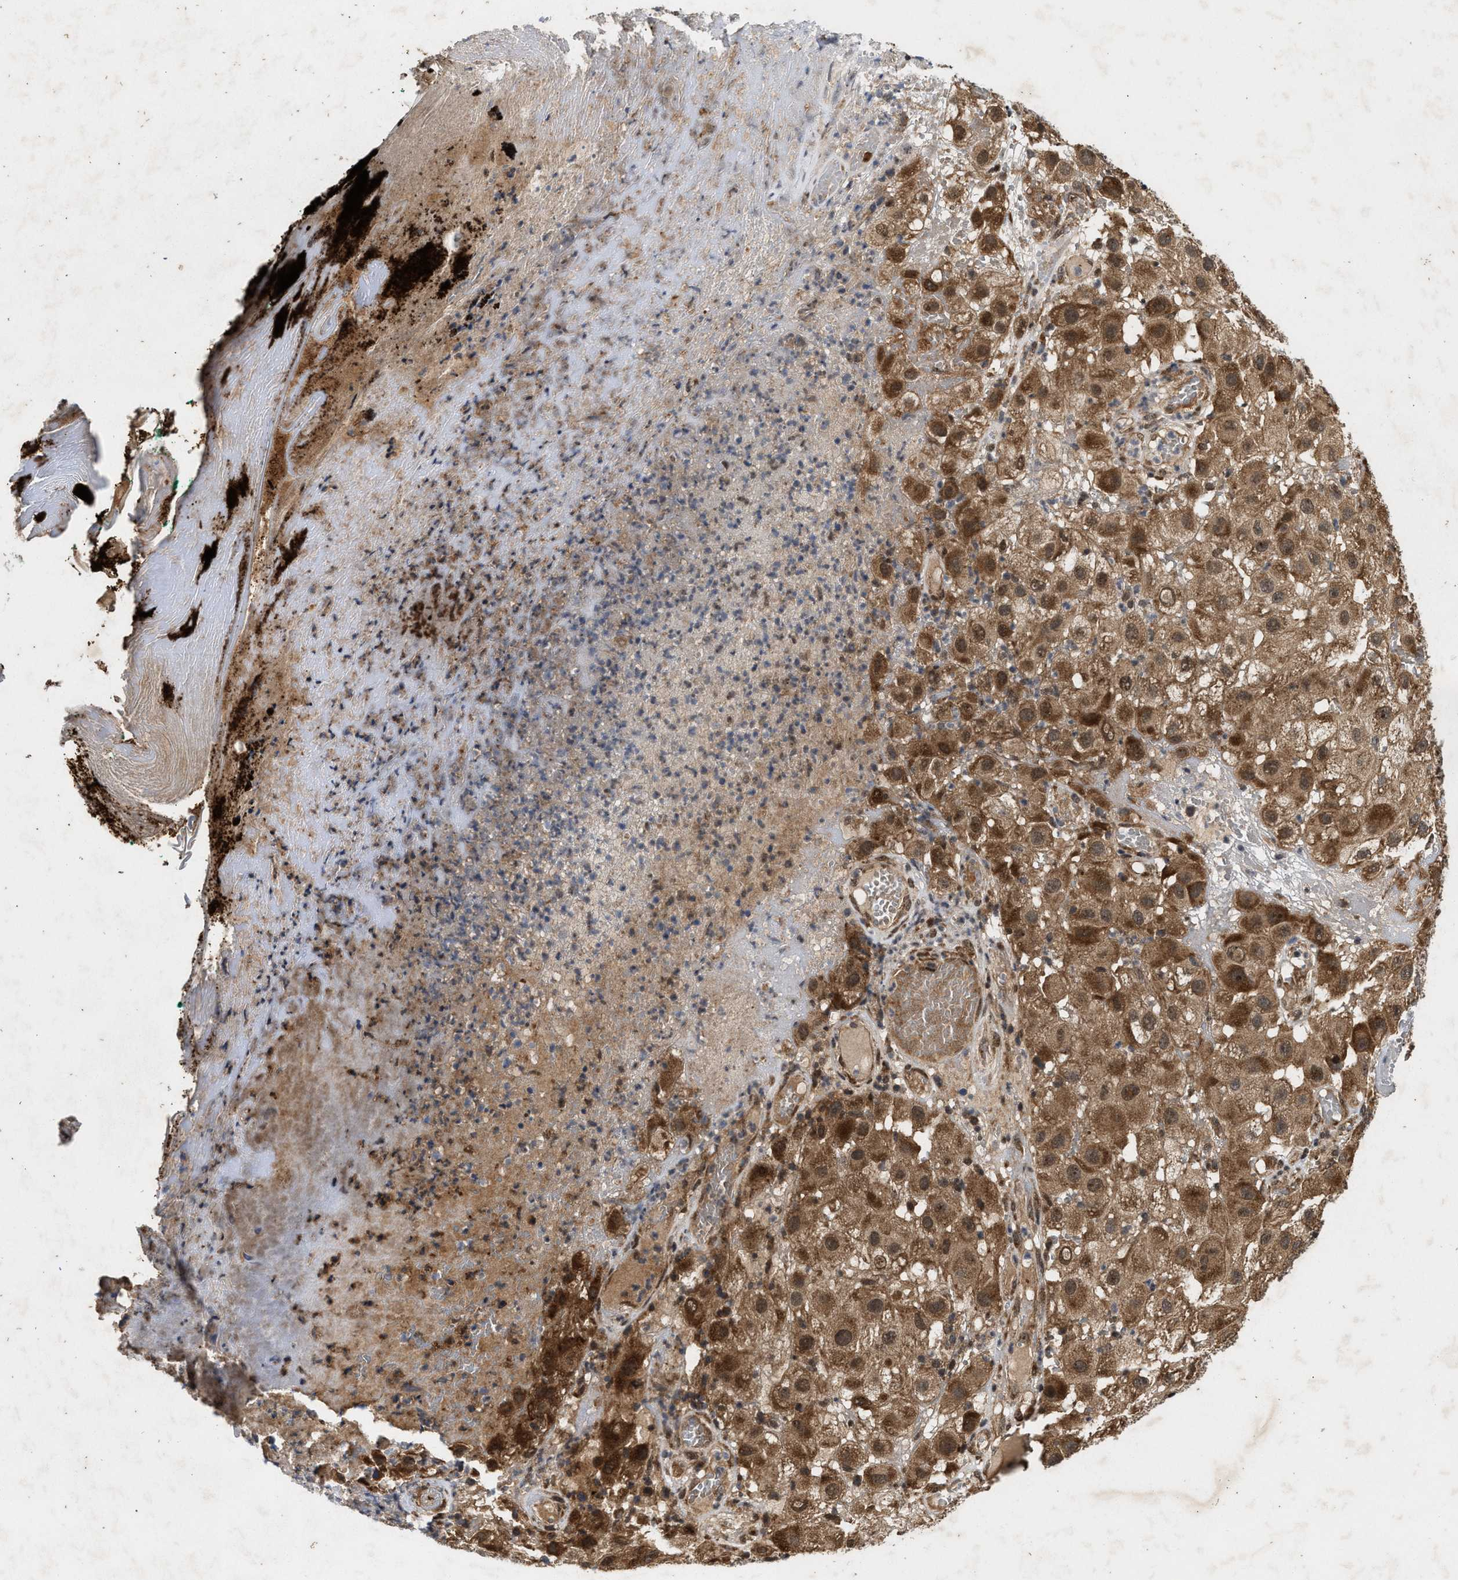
{"staining": {"intensity": "moderate", "quantity": ">75%", "location": "cytoplasmic/membranous"}, "tissue": "melanoma", "cell_type": "Tumor cells", "image_type": "cancer", "snomed": [{"axis": "morphology", "description": "Malignant melanoma, NOS"}, {"axis": "topography", "description": "Skin"}], "caption": "A micrograph of human melanoma stained for a protein demonstrates moderate cytoplasmic/membranous brown staining in tumor cells.", "gene": "CFLAR", "patient": {"sex": "female", "age": 81}}